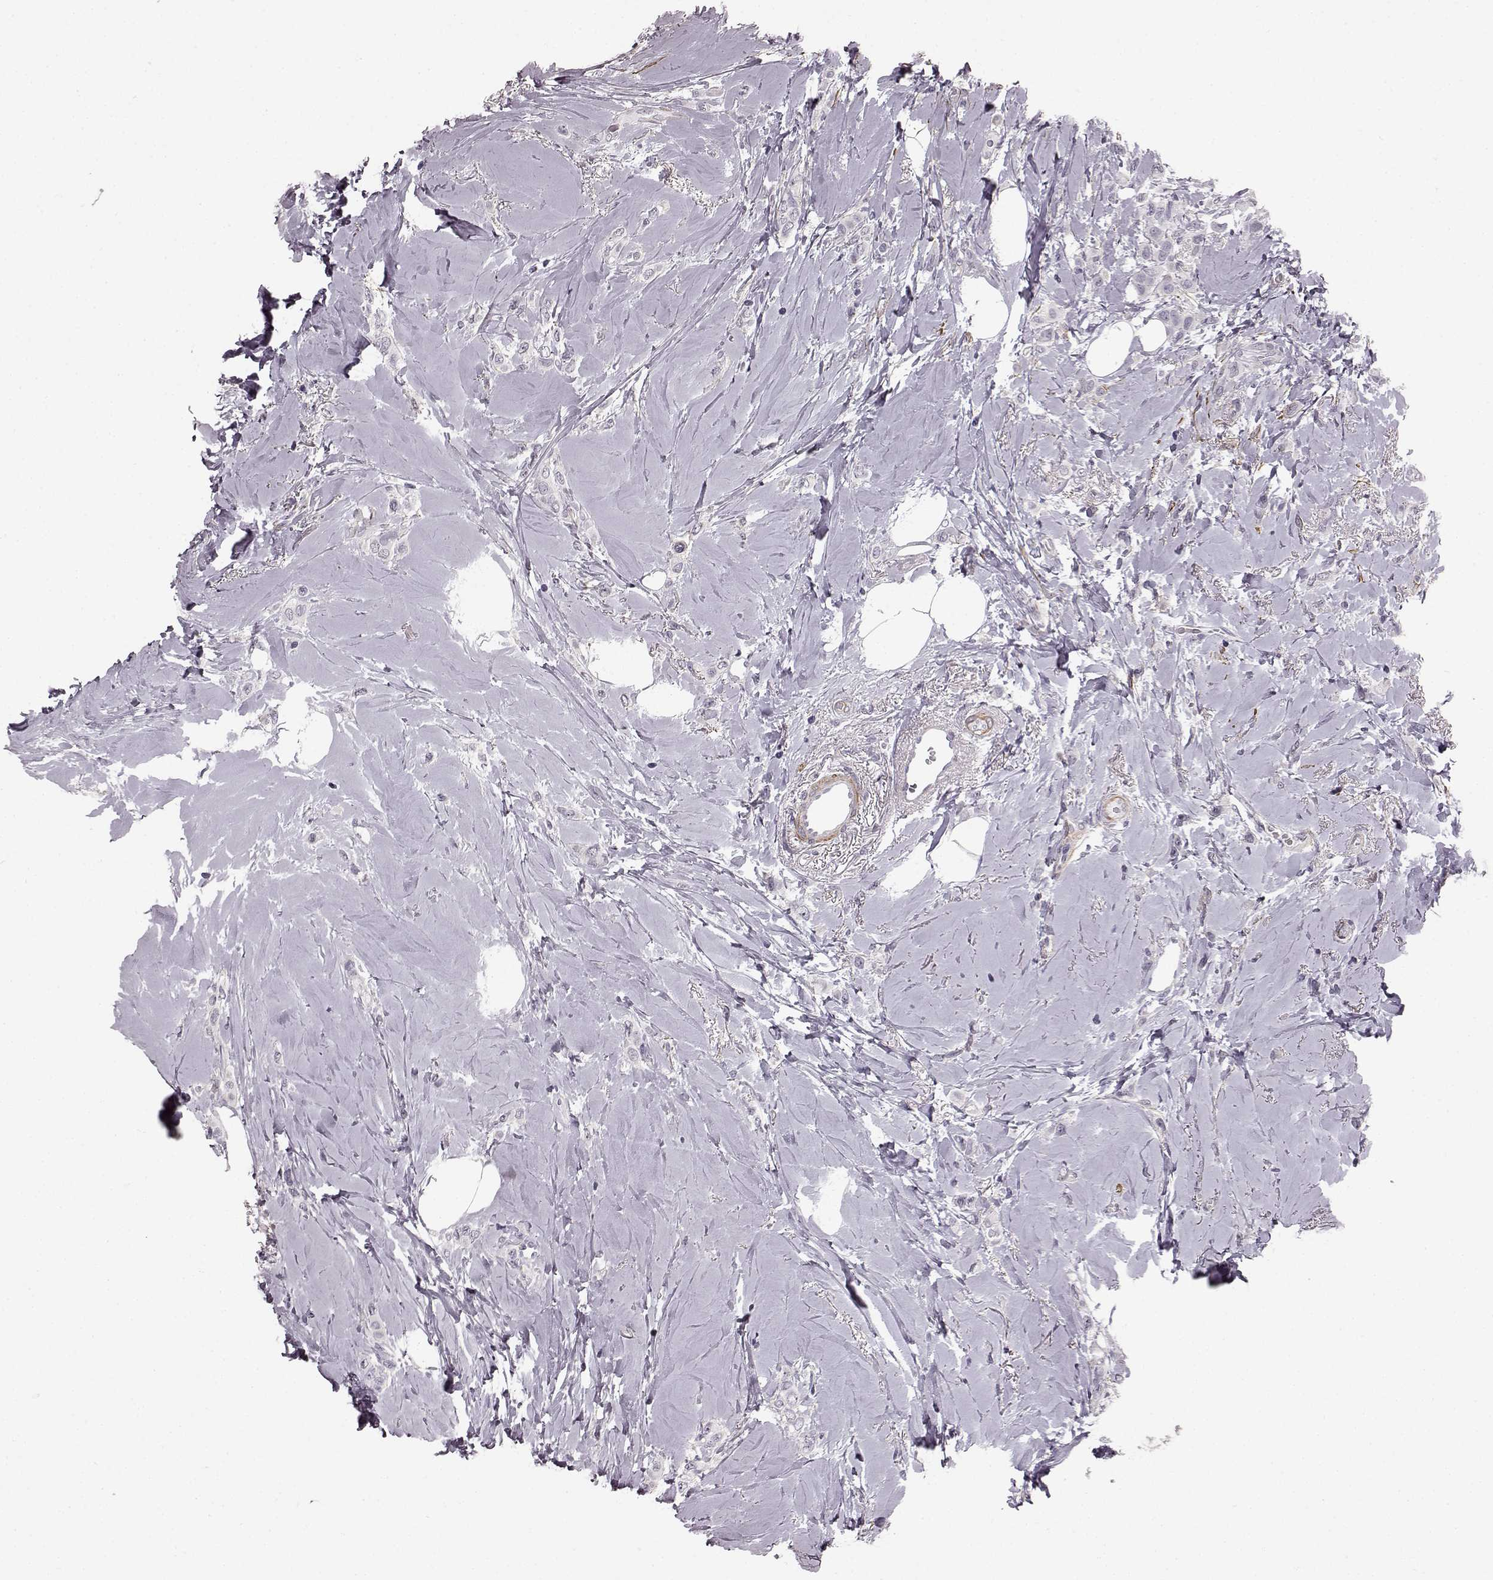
{"staining": {"intensity": "negative", "quantity": "none", "location": "none"}, "tissue": "breast cancer", "cell_type": "Tumor cells", "image_type": "cancer", "snomed": [{"axis": "morphology", "description": "Lobular carcinoma"}, {"axis": "topography", "description": "Breast"}], "caption": "Tumor cells are negative for brown protein staining in lobular carcinoma (breast).", "gene": "SLCO3A1", "patient": {"sex": "female", "age": 66}}